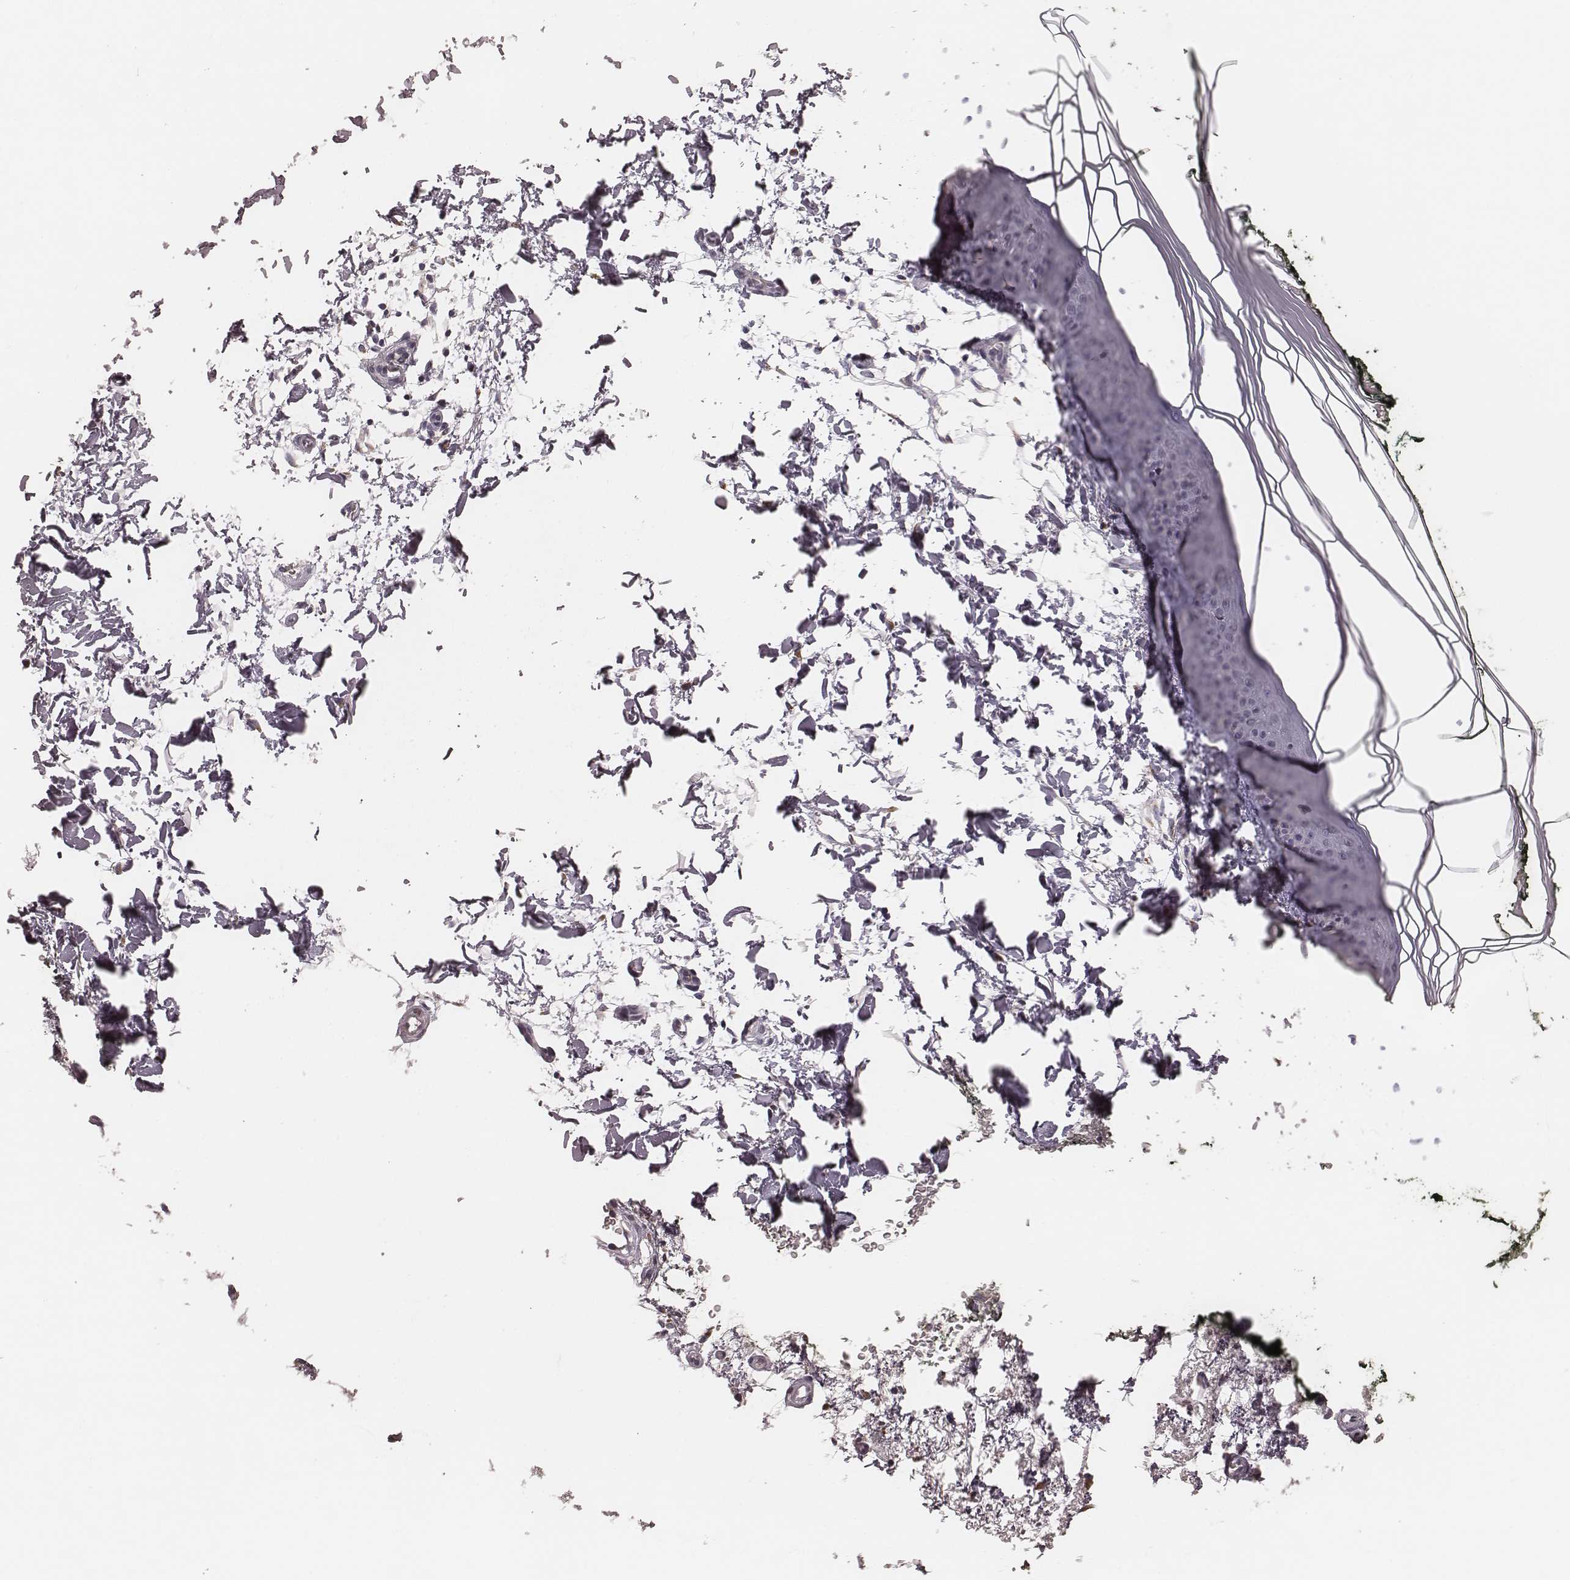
{"staining": {"intensity": "negative", "quantity": "none", "location": "none"}, "tissue": "skin", "cell_type": "Fibroblasts", "image_type": "normal", "snomed": [{"axis": "morphology", "description": "Normal tissue, NOS"}, {"axis": "topography", "description": "Skin"}], "caption": "This is an immunohistochemistry micrograph of benign human skin. There is no expression in fibroblasts.", "gene": "P2RX5", "patient": {"sex": "female", "age": 62}}